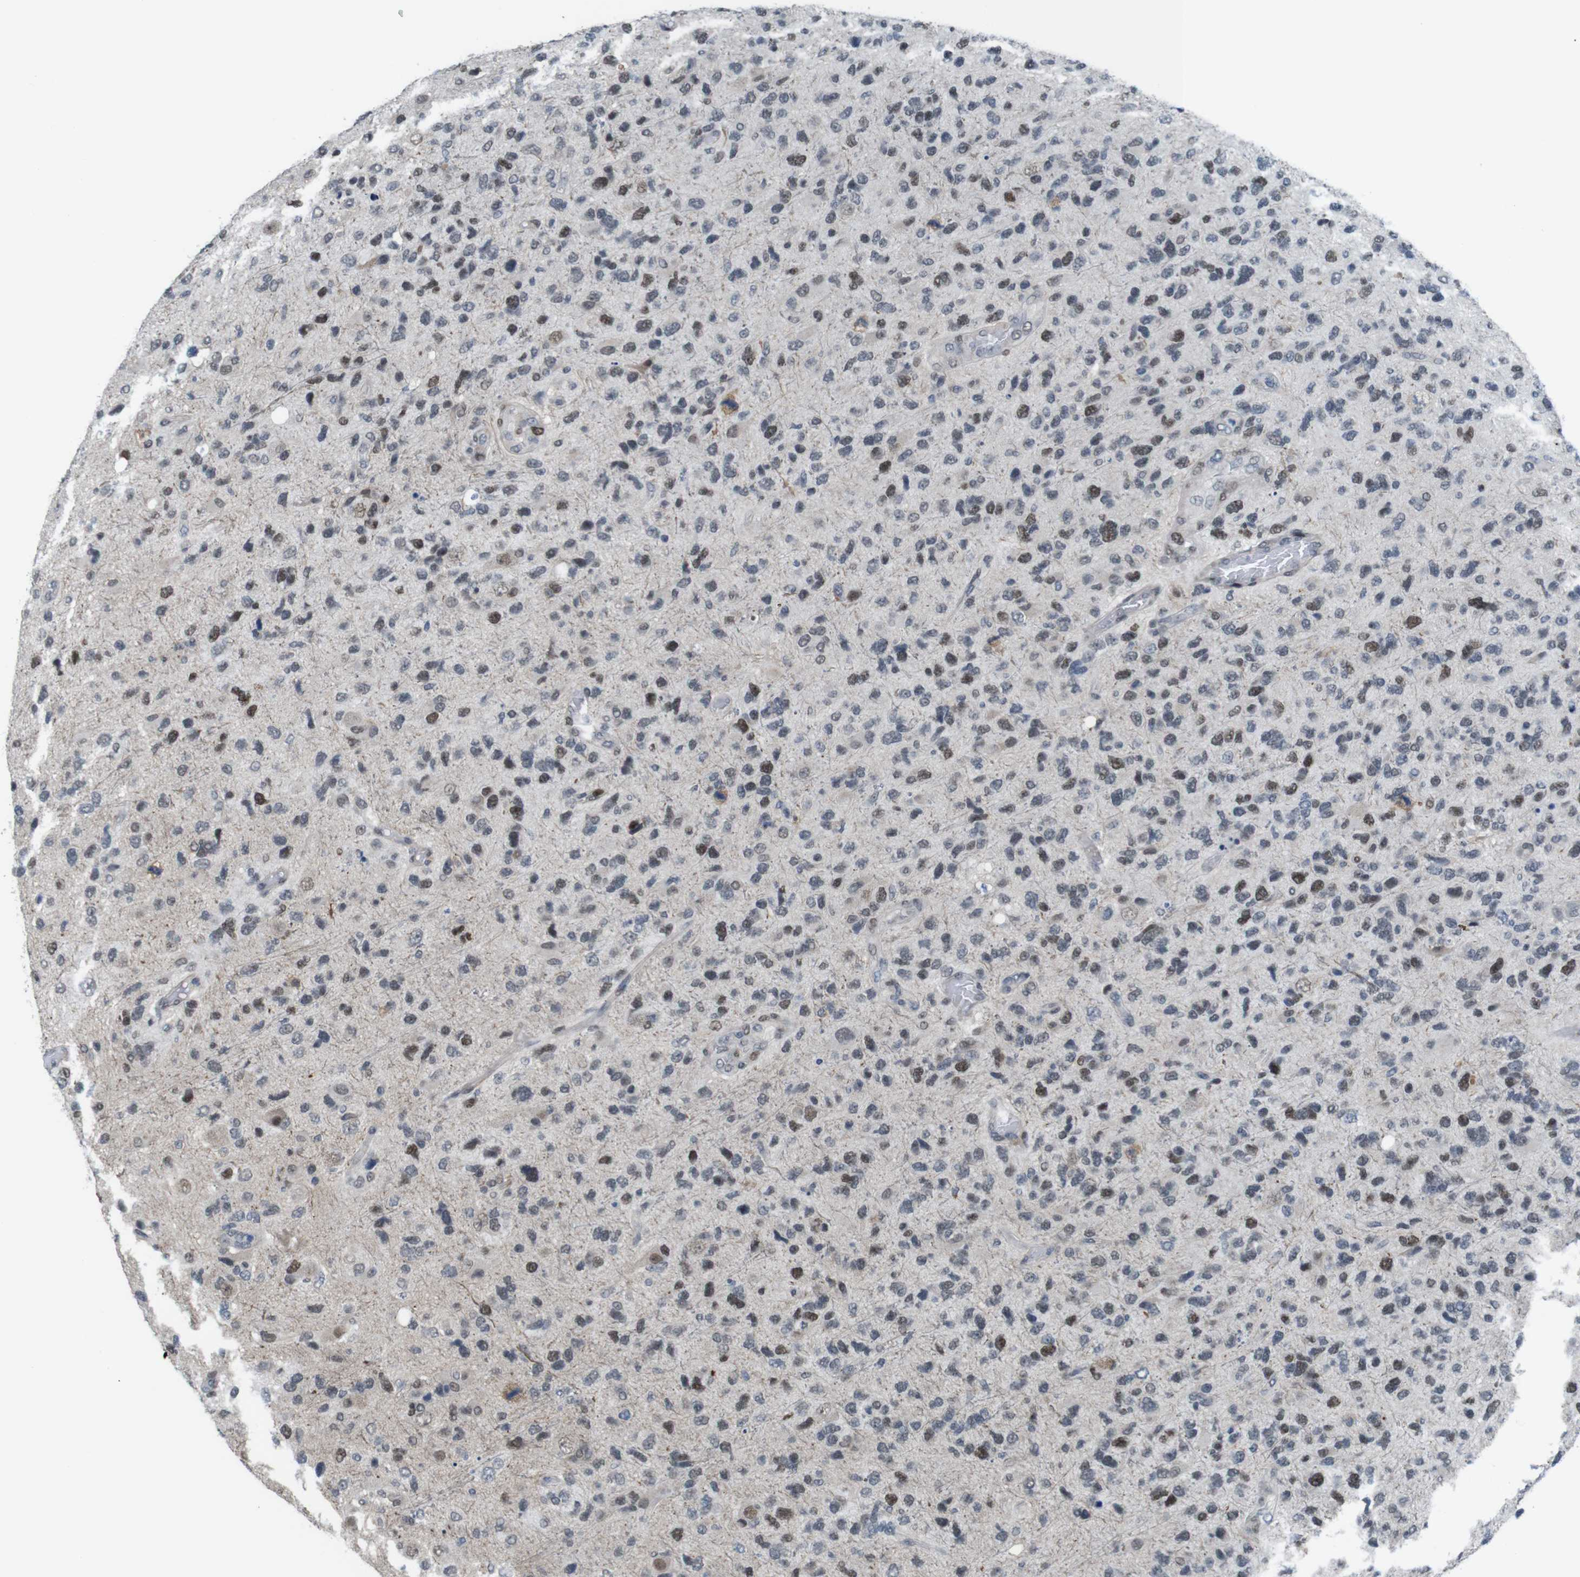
{"staining": {"intensity": "weak", "quantity": "25%-75%", "location": "nuclear"}, "tissue": "glioma", "cell_type": "Tumor cells", "image_type": "cancer", "snomed": [{"axis": "morphology", "description": "Glioma, malignant, High grade"}, {"axis": "topography", "description": "Brain"}], "caption": "DAB (3,3'-diaminobenzidine) immunohistochemical staining of malignant glioma (high-grade) exhibits weak nuclear protein positivity in about 25%-75% of tumor cells.", "gene": "SMCO2", "patient": {"sex": "female", "age": 58}}